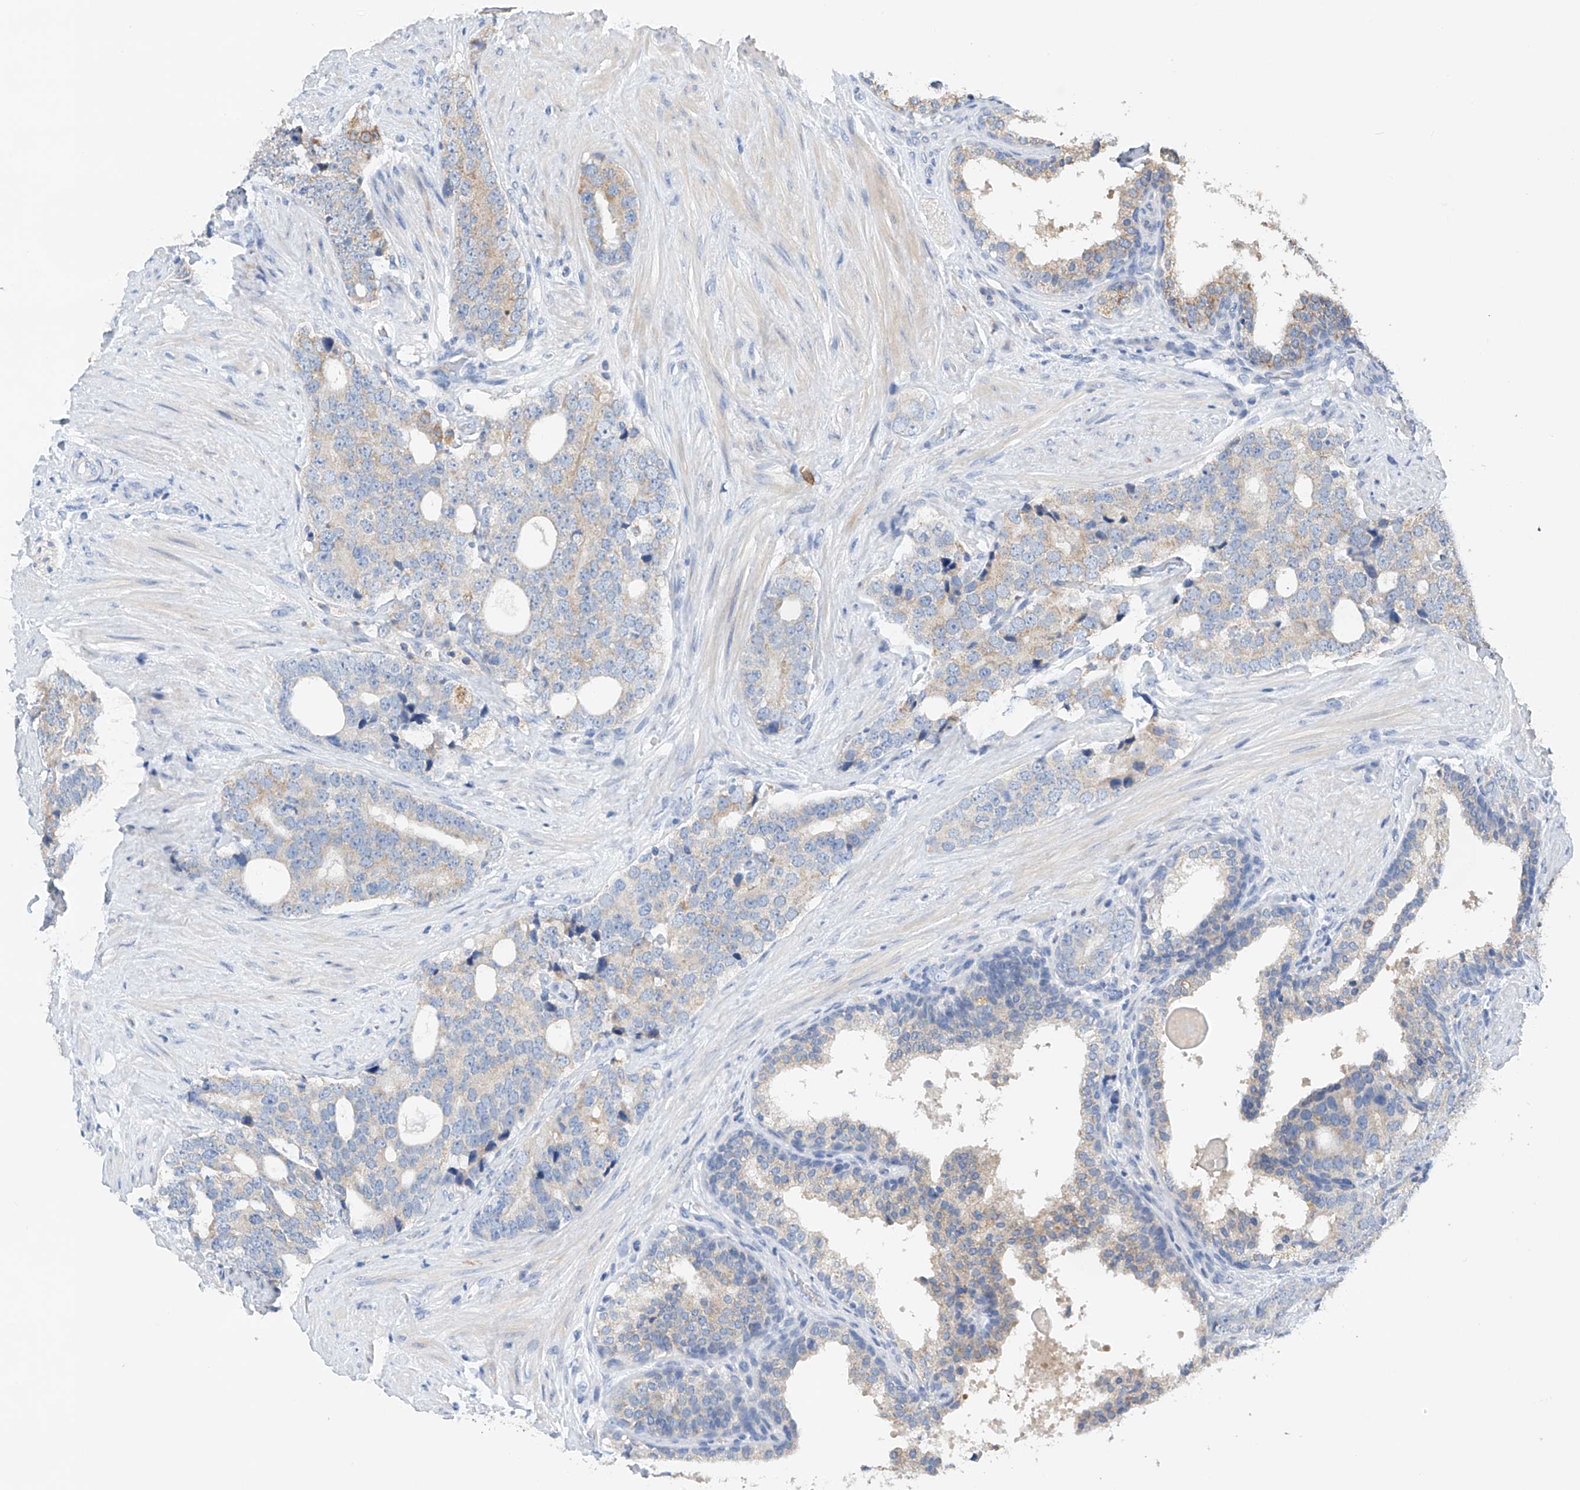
{"staining": {"intensity": "moderate", "quantity": "25%-75%", "location": "cytoplasmic/membranous"}, "tissue": "prostate cancer", "cell_type": "Tumor cells", "image_type": "cancer", "snomed": [{"axis": "morphology", "description": "Adenocarcinoma, High grade"}, {"axis": "topography", "description": "Prostate"}], "caption": "A brown stain shows moderate cytoplasmic/membranous expression of a protein in prostate cancer tumor cells. Ihc stains the protein of interest in brown and the nuclei are stained blue.", "gene": "GPC4", "patient": {"sex": "male", "age": 56}}